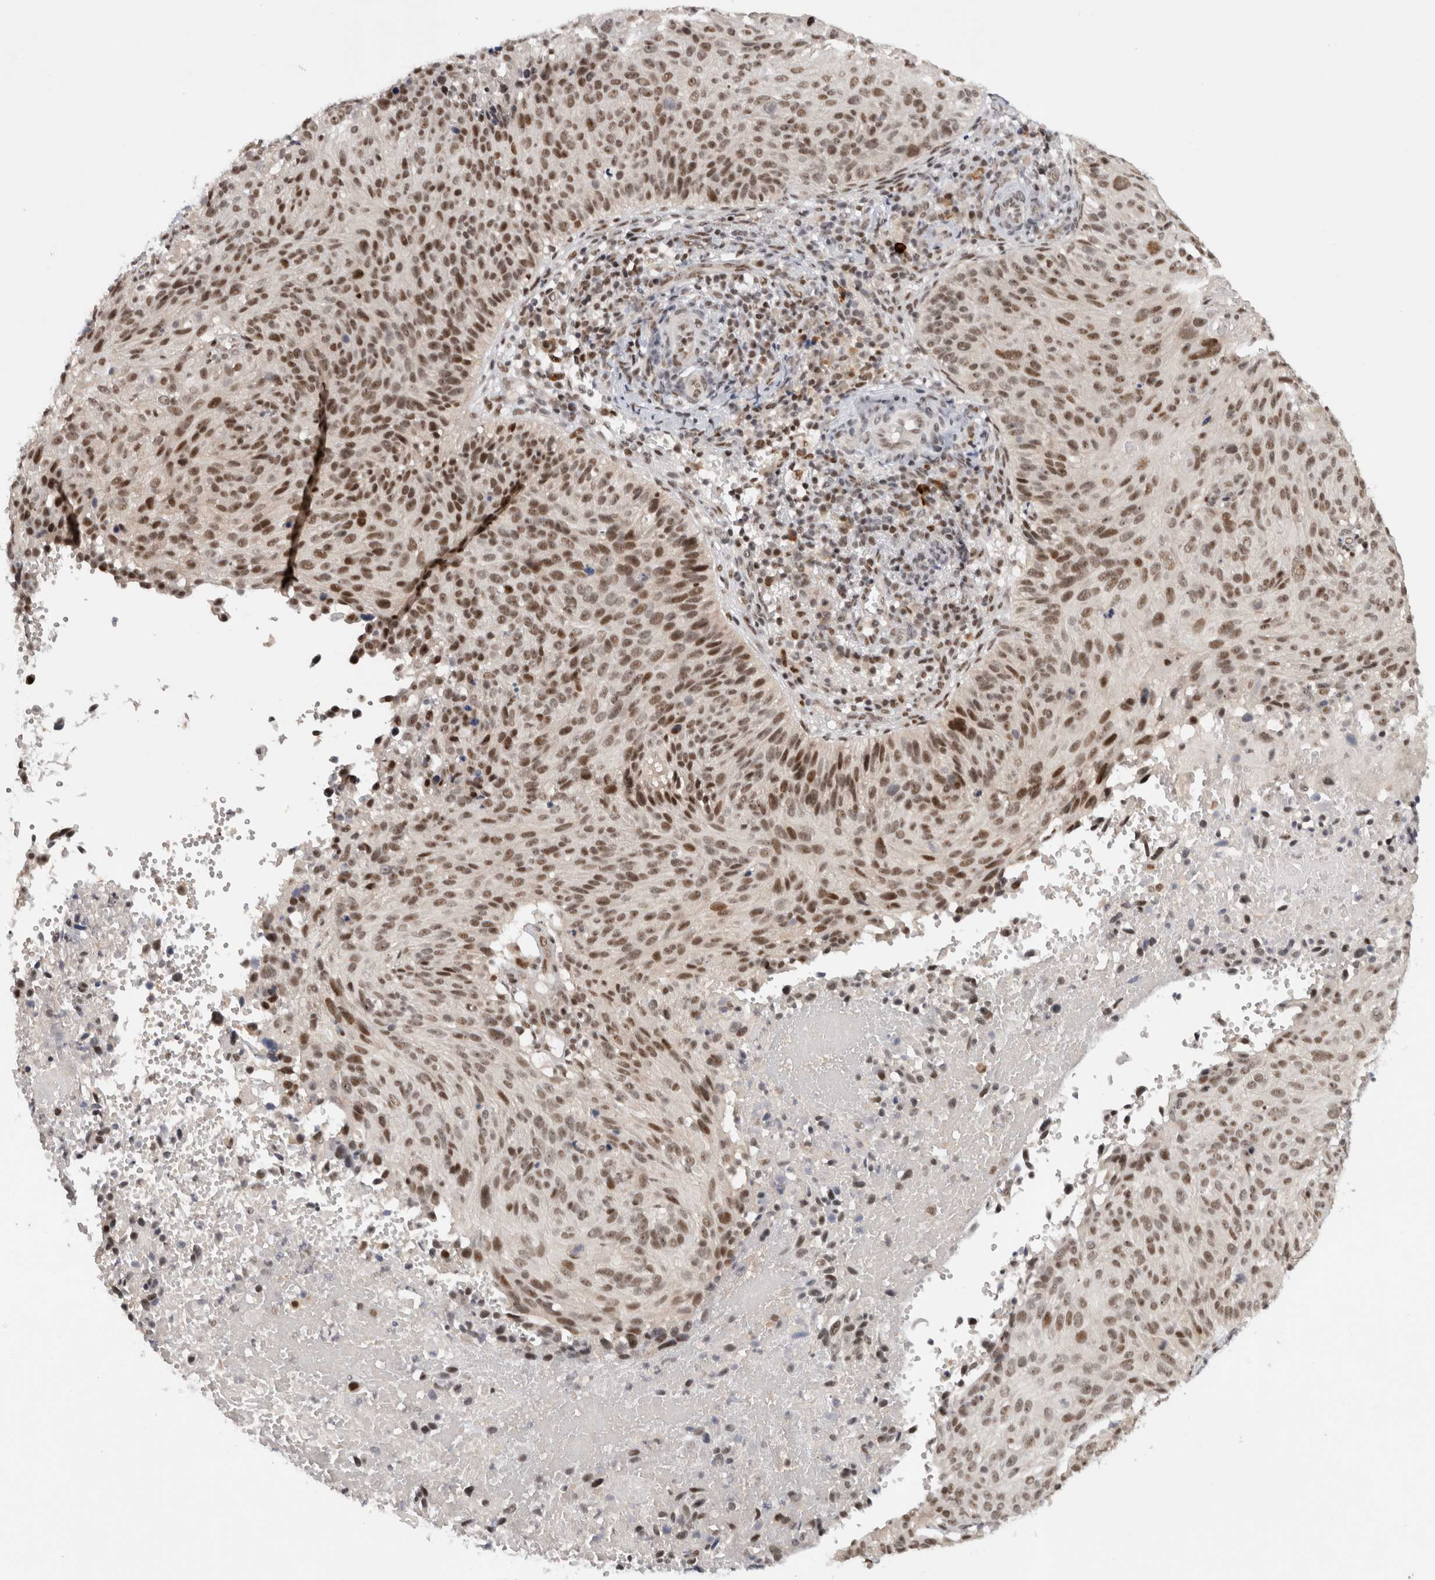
{"staining": {"intensity": "moderate", "quantity": ">75%", "location": "nuclear"}, "tissue": "cervical cancer", "cell_type": "Tumor cells", "image_type": "cancer", "snomed": [{"axis": "morphology", "description": "Squamous cell carcinoma, NOS"}, {"axis": "topography", "description": "Cervix"}], "caption": "Cervical cancer stained with IHC shows moderate nuclear staining in about >75% of tumor cells. The protein is stained brown, and the nuclei are stained in blue (DAB IHC with brightfield microscopy, high magnification).", "gene": "HESX1", "patient": {"sex": "female", "age": 74}}